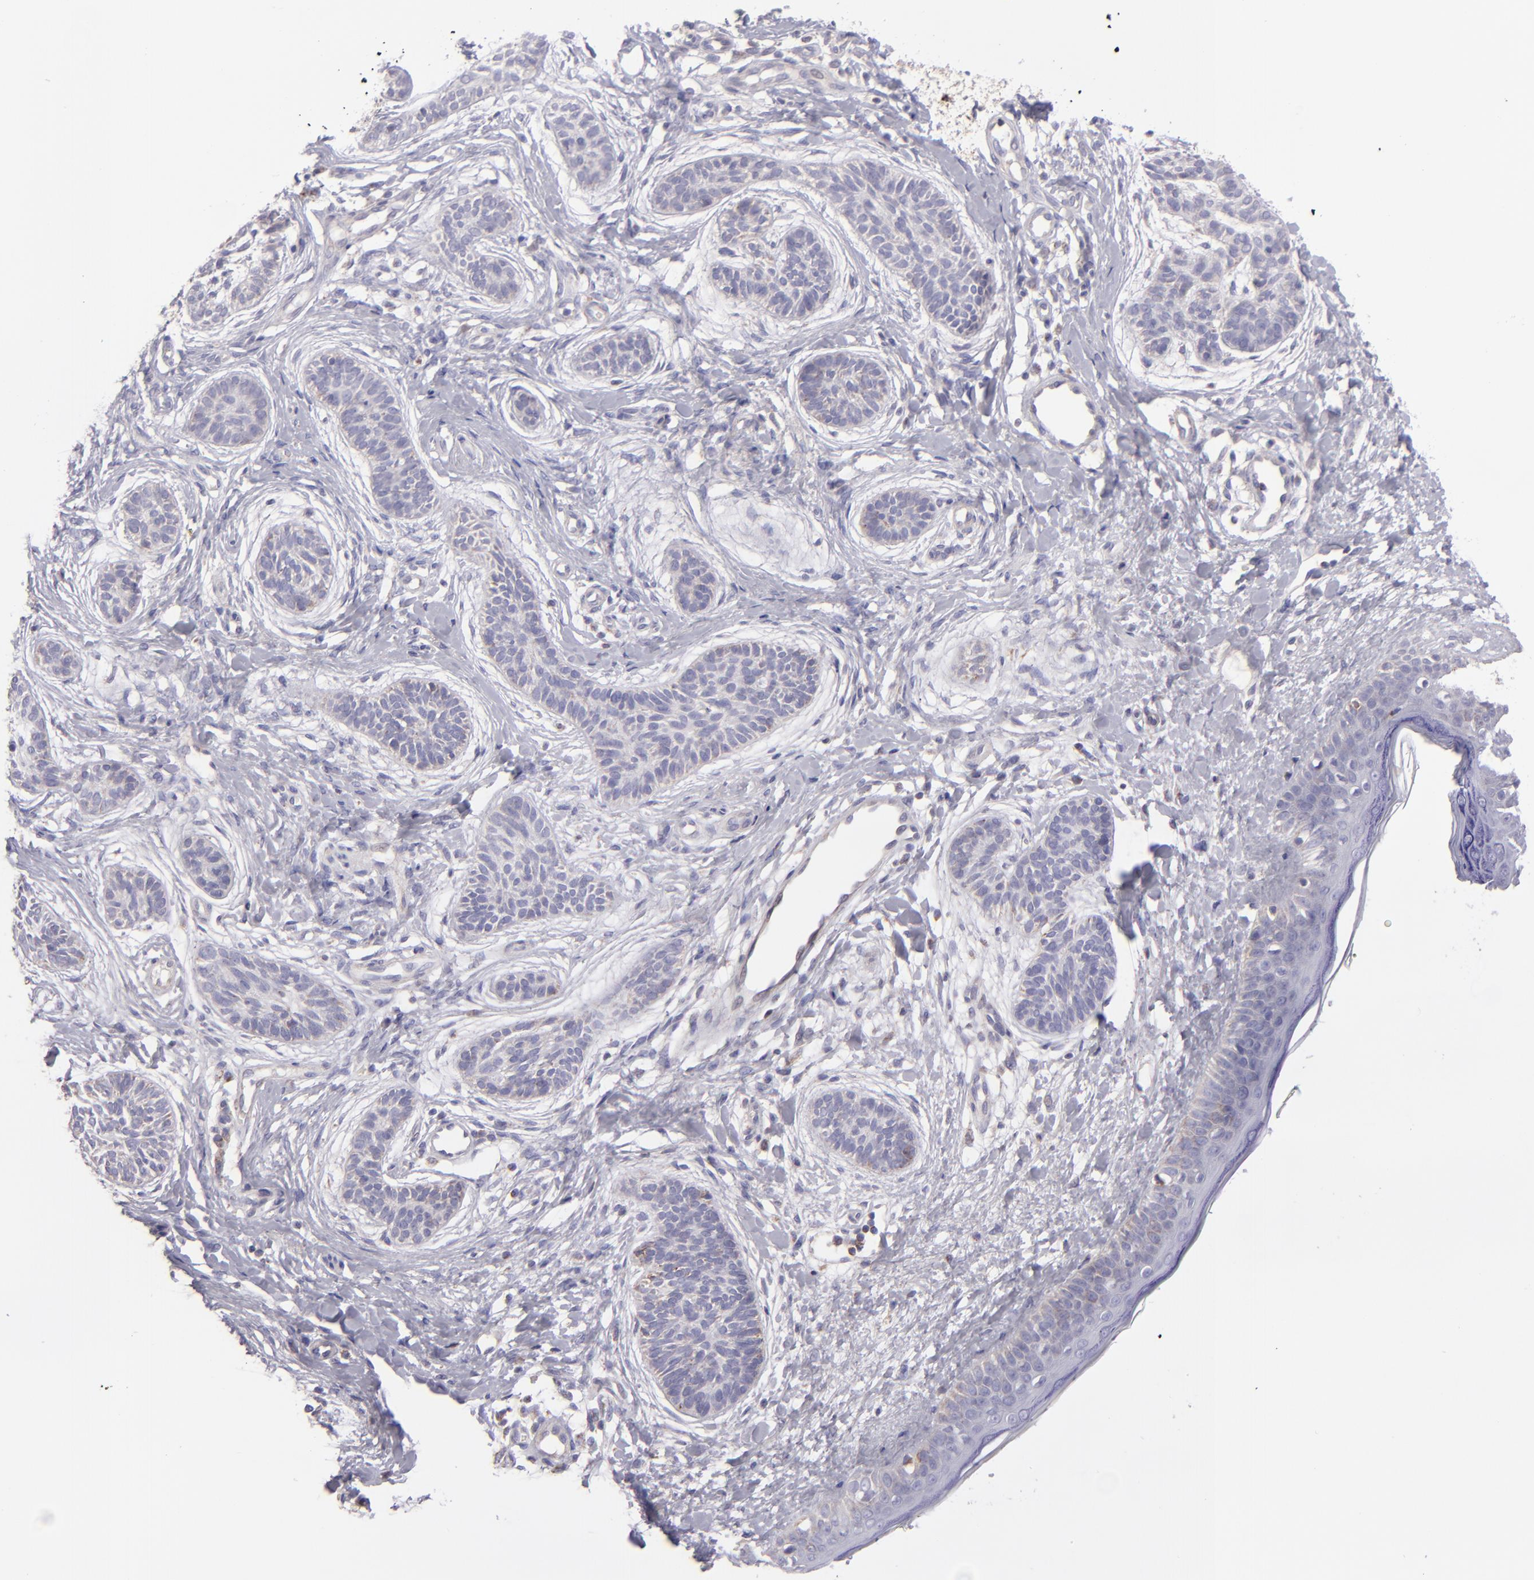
{"staining": {"intensity": "weak", "quantity": "<25%", "location": "cytoplasmic/membranous"}, "tissue": "skin cancer", "cell_type": "Tumor cells", "image_type": "cancer", "snomed": [{"axis": "morphology", "description": "Normal tissue, NOS"}, {"axis": "morphology", "description": "Basal cell carcinoma"}, {"axis": "topography", "description": "Skin"}], "caption": "High power microscopy photomicrograph of an IHC photomicrograph of skin basal cell carcinoma, revealing no significant expression in tumor cells.", "gene": "HSPD1", "patient": {"sex": "male", "age": 63}}